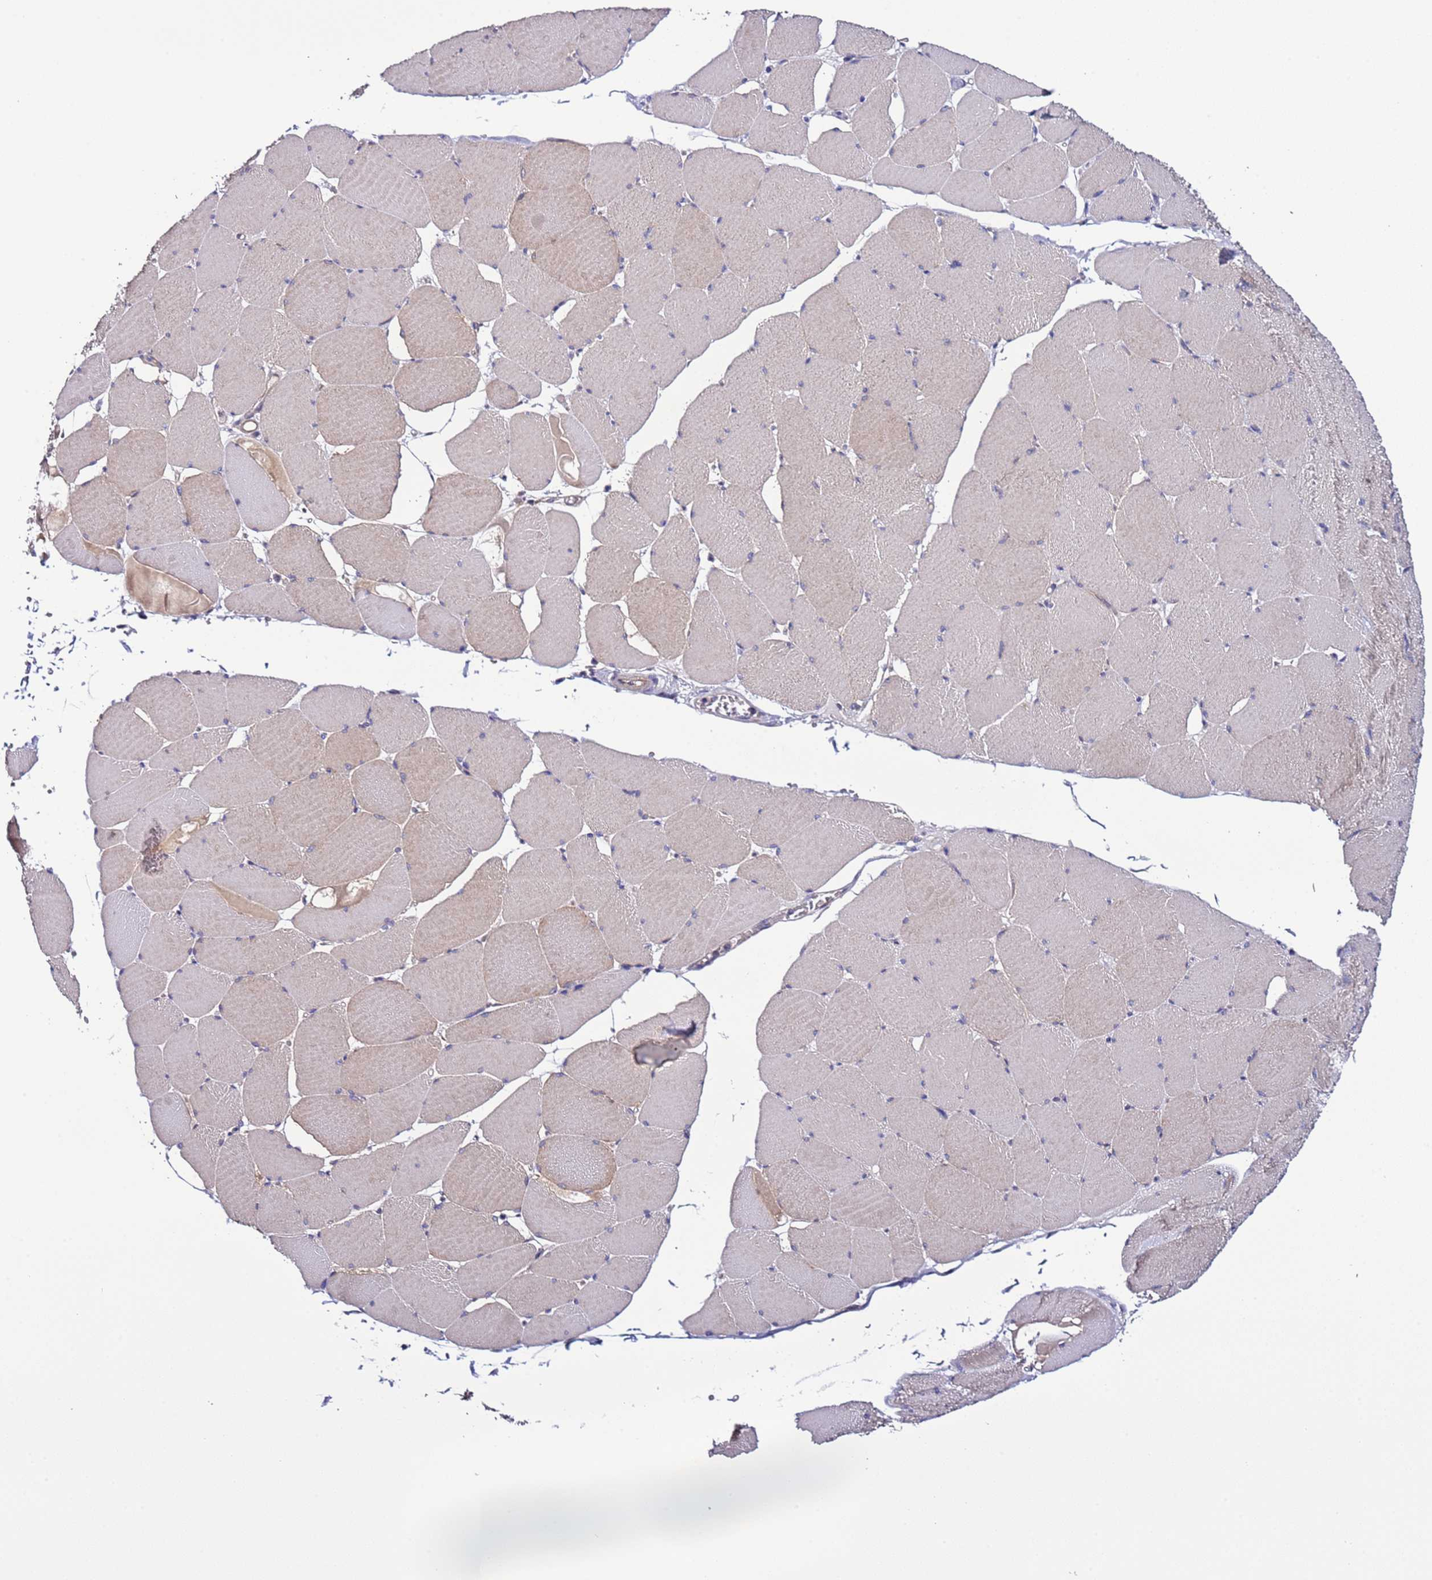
{"staining": {"intensity": "weak", "quantity": "25%-75%", "location": "cytoplasmic/membranous"}, "tissue": "skeletal muscle", "cell_type": "Myocytes", "image_type": "normal", "snomed": [{"axis": "morphology", "description": "Normal tissue, NOS"}, {"axis": "topography", "description": "Skeletal muscle"}, {"axis": "topography", "description": "Head-Neck"}], "caption": "DAB (3,3'-diaminobenzidine) immunohistochemical staining of benign human skeletal muscle displays weak cytoplasmic/membranous protein staining in about 25%-75% of myocytes. The staining is performed using DAB (3,3'-diaminobenzidine) brown chromogen to label protein expression. The nuclei are counter-stained blue using hematoxylin.", "gene": "SPCS1", "patient": {"sex": "male", "age": 66}}